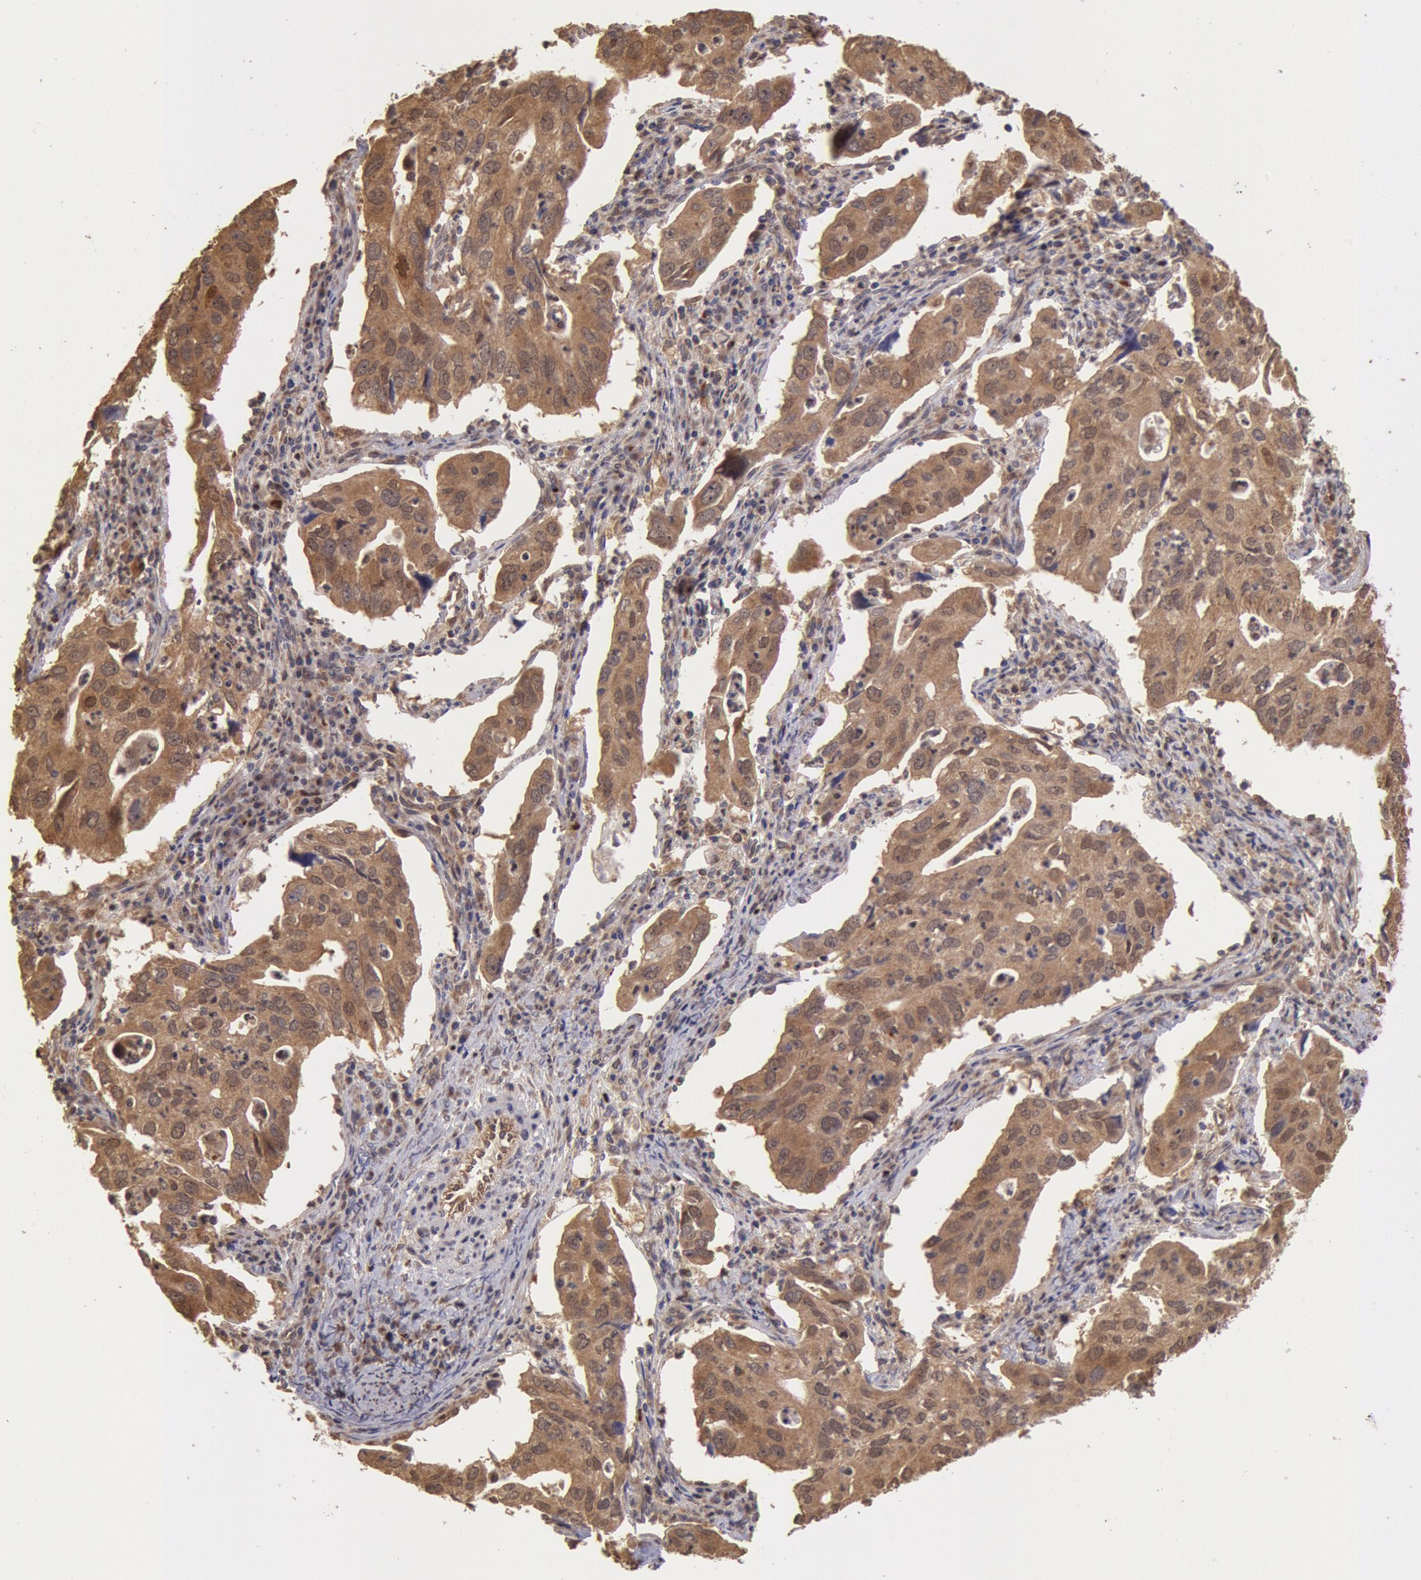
{"staining": {"intensity": "strong", "quantity": ">75%", "location": "cytoplasmic/membranous"}, "tissue": "lung cancer", "cell_type": "Tumor cells", "image_type": "cancer", "snomed": [{"axis": "morphology", "description": "Adenocarcinoma, NOS"}, {"axis": "topography", "description": "Lung"}], "caption": "The image exhibits immunohistochemical staining of adenocarcinoma (lung). There is strong cytoplasmic/membranous staining is appreciated in approximately >75% of tumor cells.", "gene": "COMT", "patient": {"sex": "male", "age": 48}}